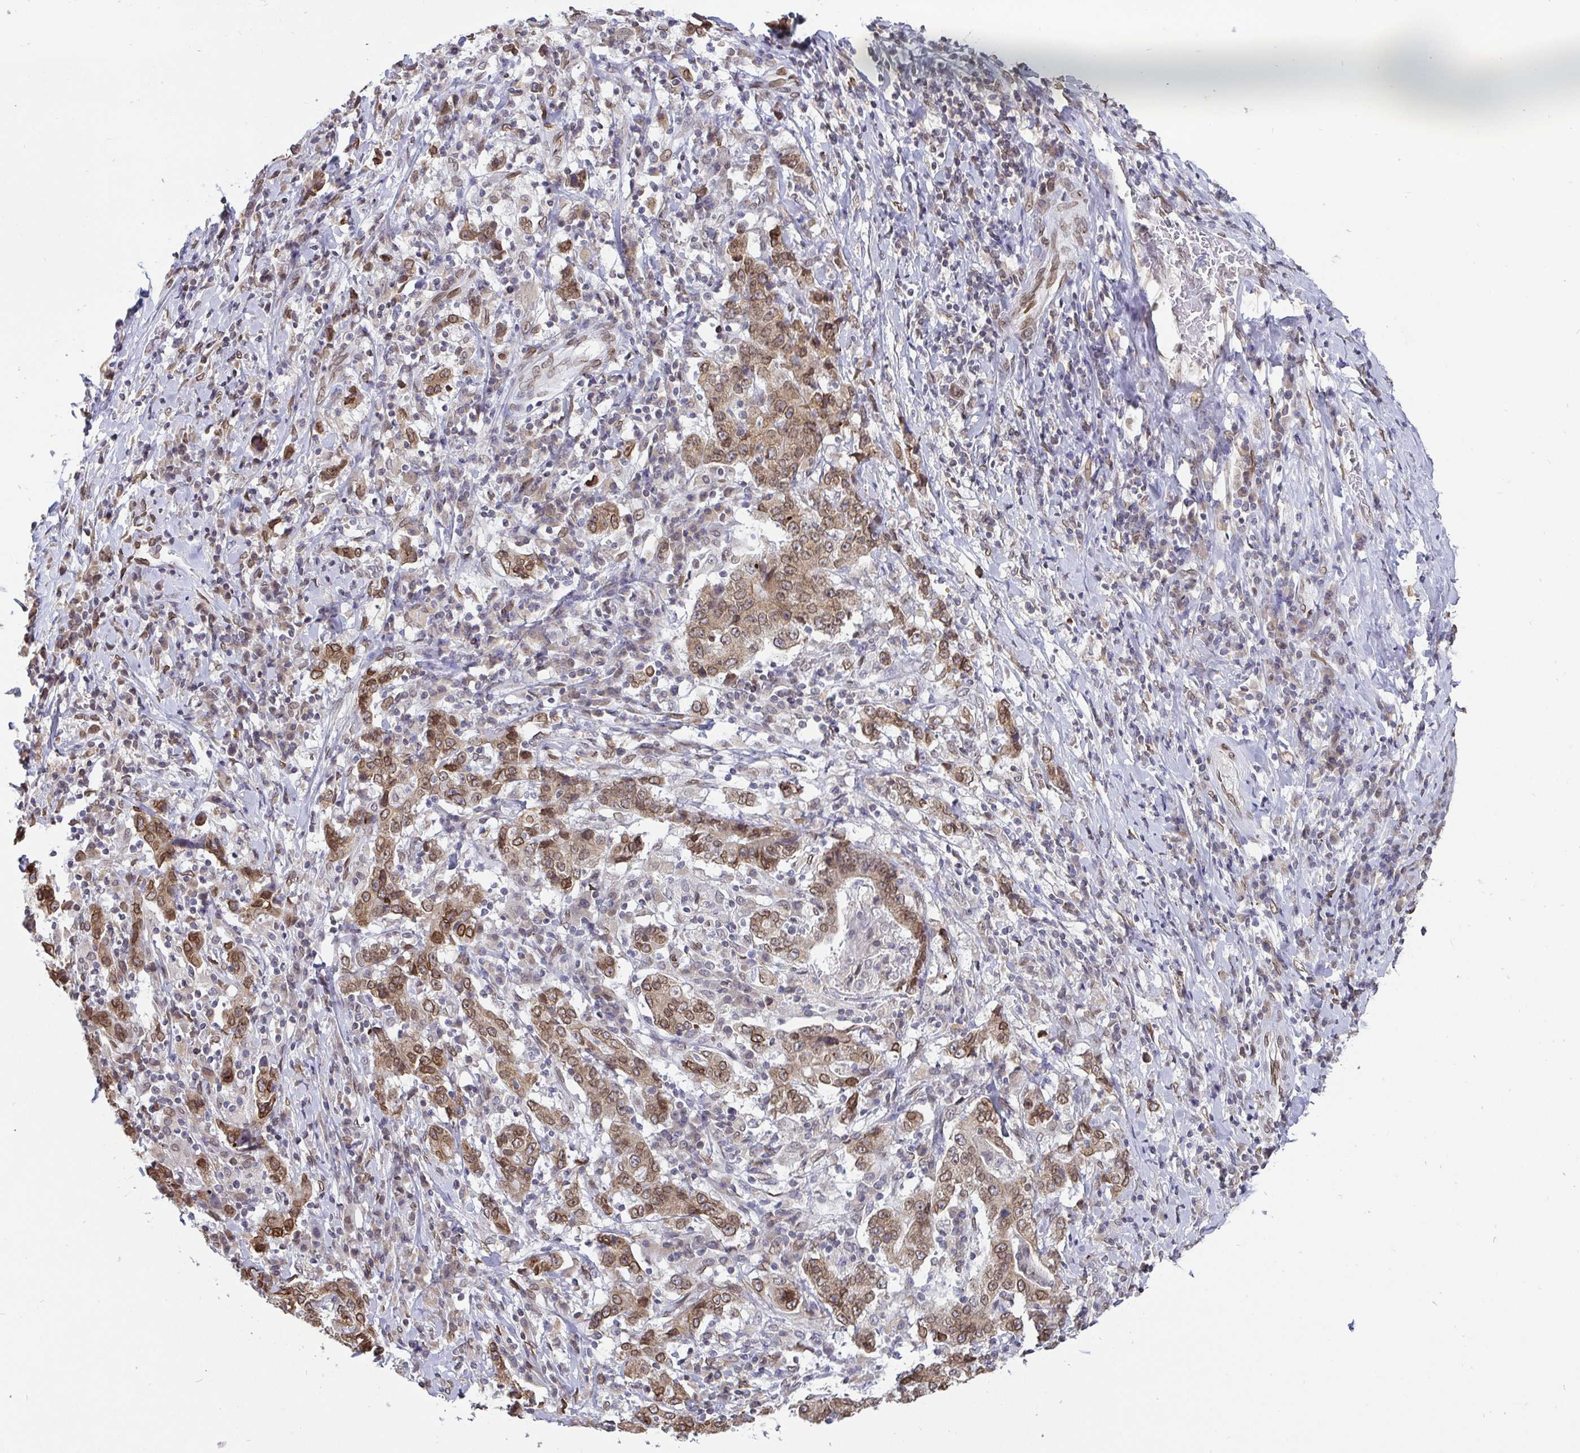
{"staining": {"intensity": "moderate", "quantity": ">75%", "location": "cytoplasmic/membranous,nuclear"}, "tissue": "stomach cancer", "cell_type": "Tumor cells", "image_type": "cancer", "snomed": [{"axis": "morphology", "description": "Normal tissue, NOS"}, {"axis": "morphology", "description": "Adenocarcinoma, NOS"}, {"axis": "topography", "description": "Stomach, upper"}, {"axis": "topography", "description": "Stomach"}], "caption": "This histopathology image exhibits IHC staining of human stomach cancer, with medium moderate cytoplasmic/membranous and nuclear positivity in about >75% of tumor cells.", "gene": "EMD", "patient": {"sex": "male", "age": 59}}